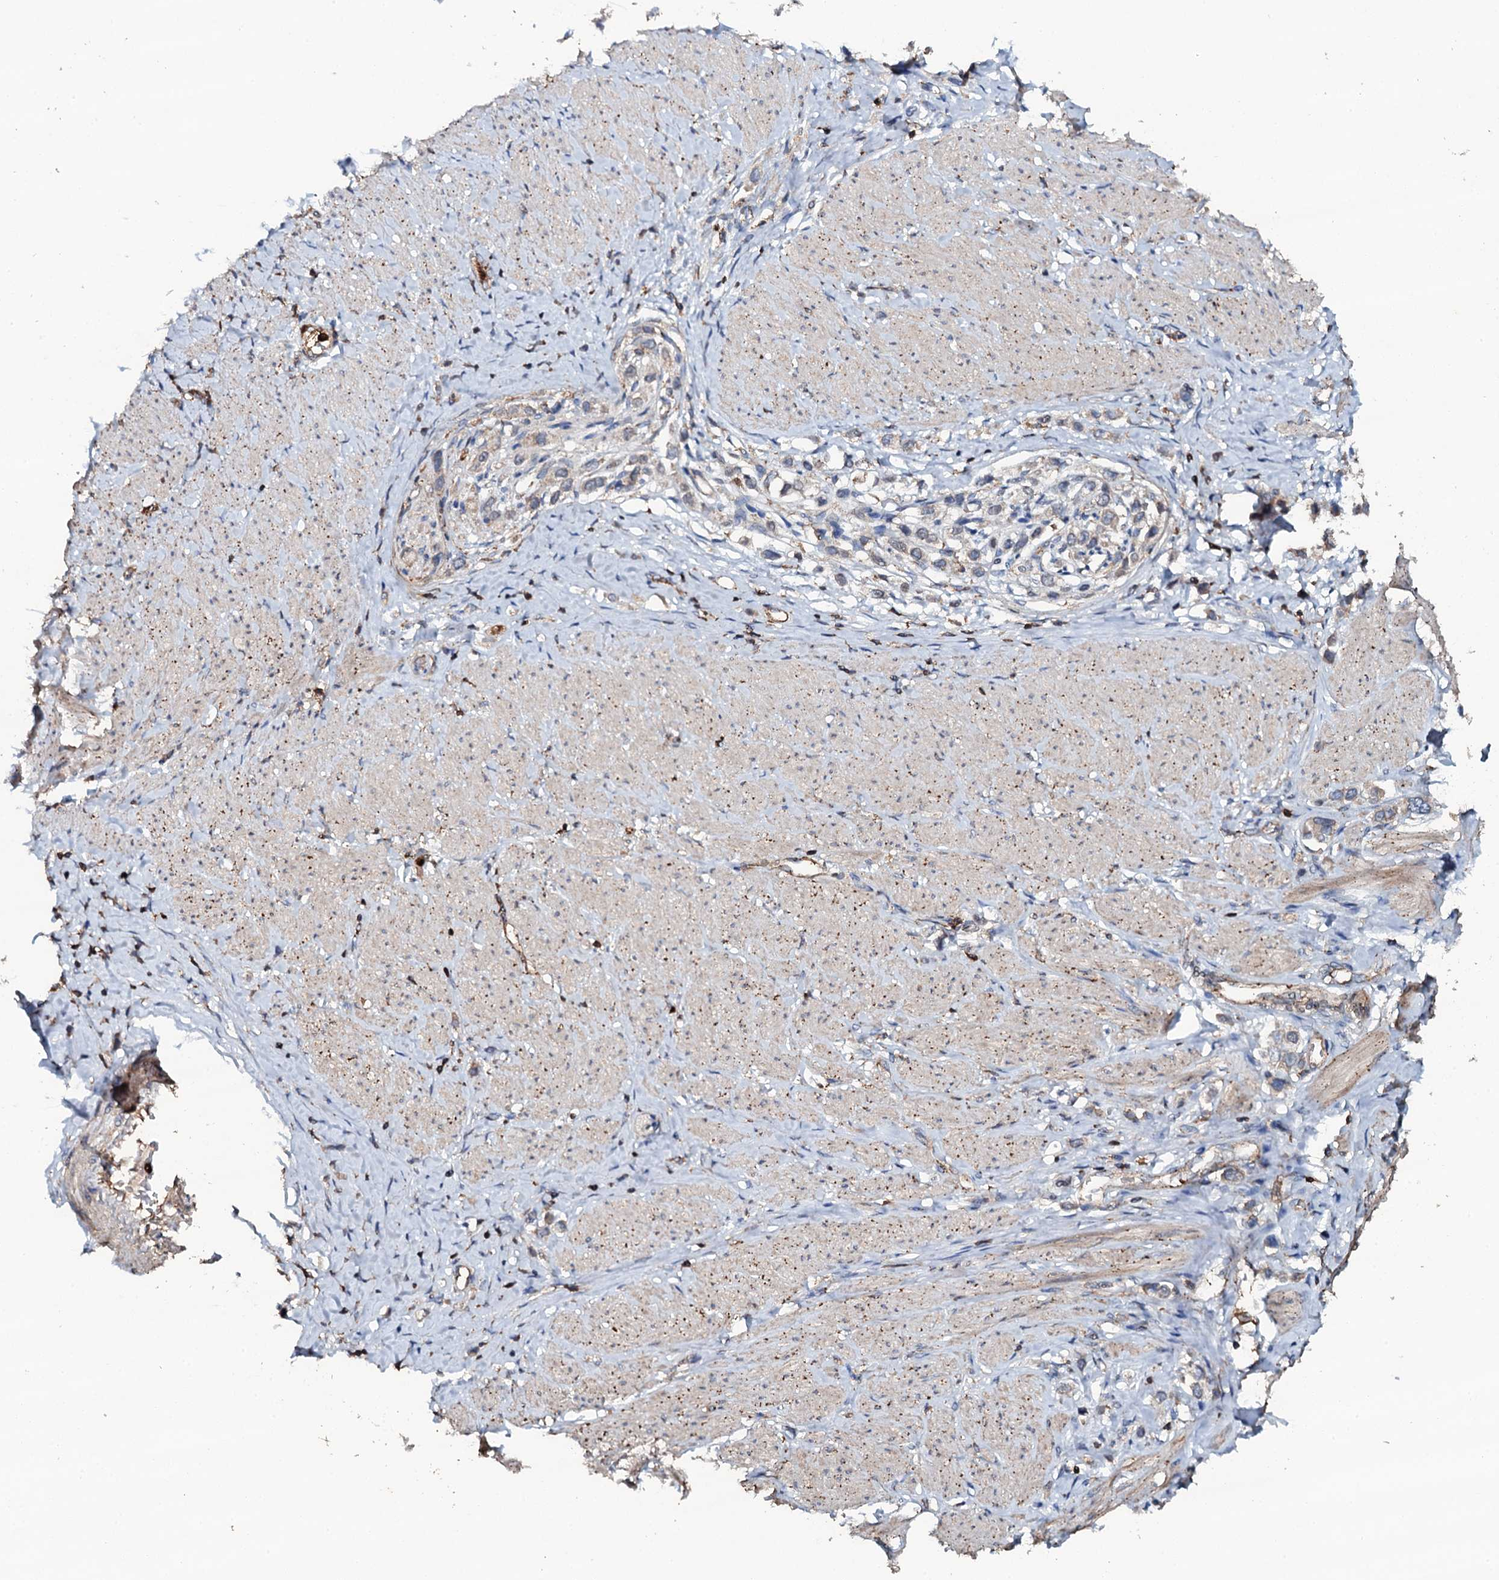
{"staining": {"intensity": "weak", "quantity": "25%-75%", "location": "cytoplasmic/membranous"}, "tissue": "stomach cancer", "cell_type": "Tumor cells", "image_type": "cancer", "snomed": [{"axis": "morphology", "description": "Adenocarcinoma, NOS"}, {"axis": "topography", "description": "Stomach"}], "caption": "Protein analysis of stomach adenocarcinoma tissue exhibits weak cytoplasmic/membranous expression in approximately 25%-75% of tumor cells. The protein of interest is shown in brown color, while the nuclei are stained blue.", "gene": "GRK2", "patient": {"sex": "female", "age": 65}}